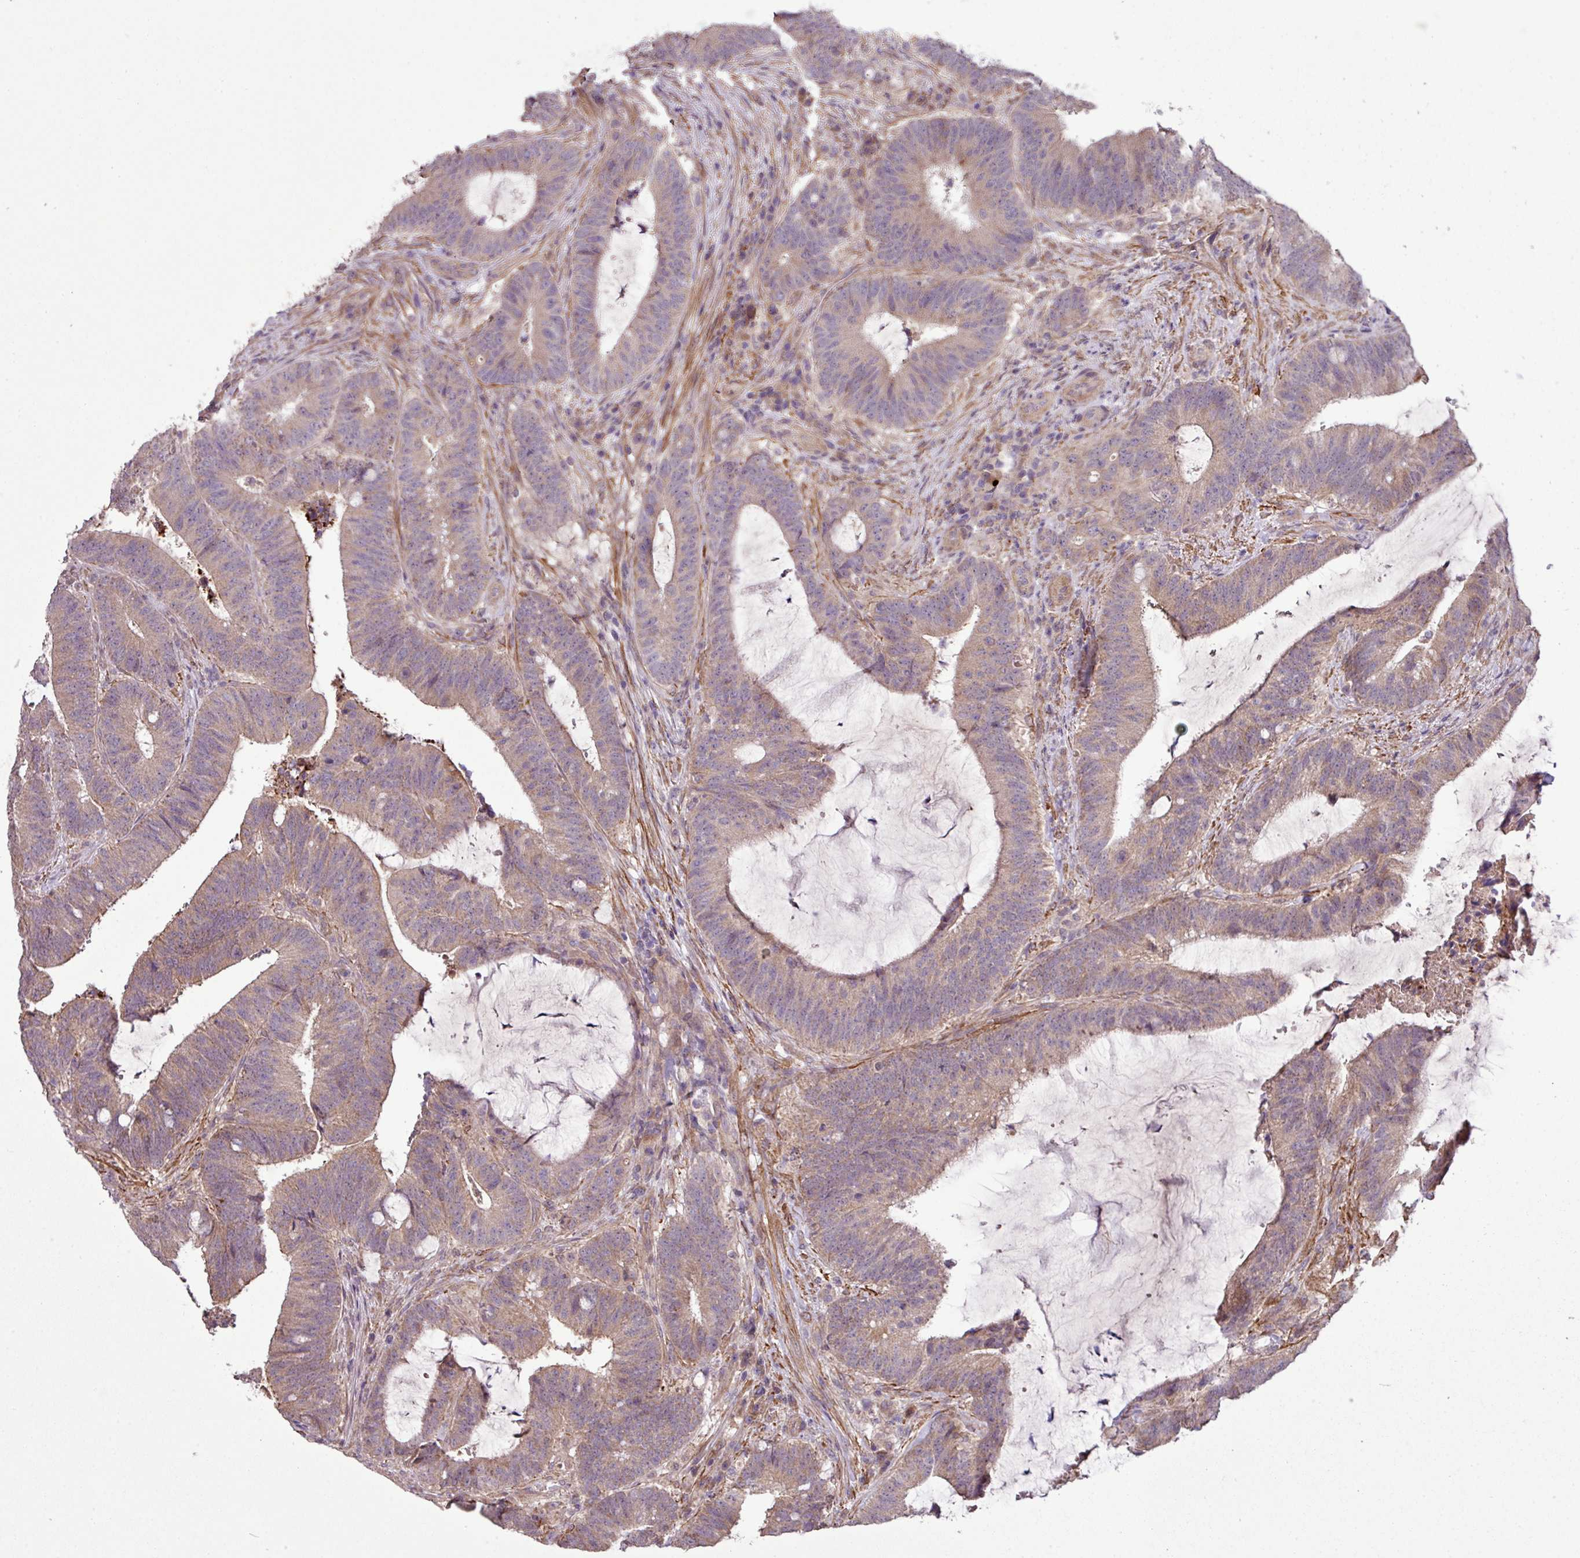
{"staining": {"intensity": "weak", "quantity": "25%-75%", "location": "cytoplasmic/membranous"}, "tissue": "colorectal cancer", "cell_type": "Tumor cells", "image_type": "cancer", "snomed": [{"axis": "morphology", "description": "Adenocarcinoma, NOS"}, {"axis": "topography", "description": "Colon"}], "caption": "DAB immunohistochemical staining of colorectal adenocarcinoma reveals weak cytoplasmic/membranous protein staining in approximately 25%-75% of tumor cells.", "gene": "XIAP", "patient": {"sex": "female", "age": 43}}